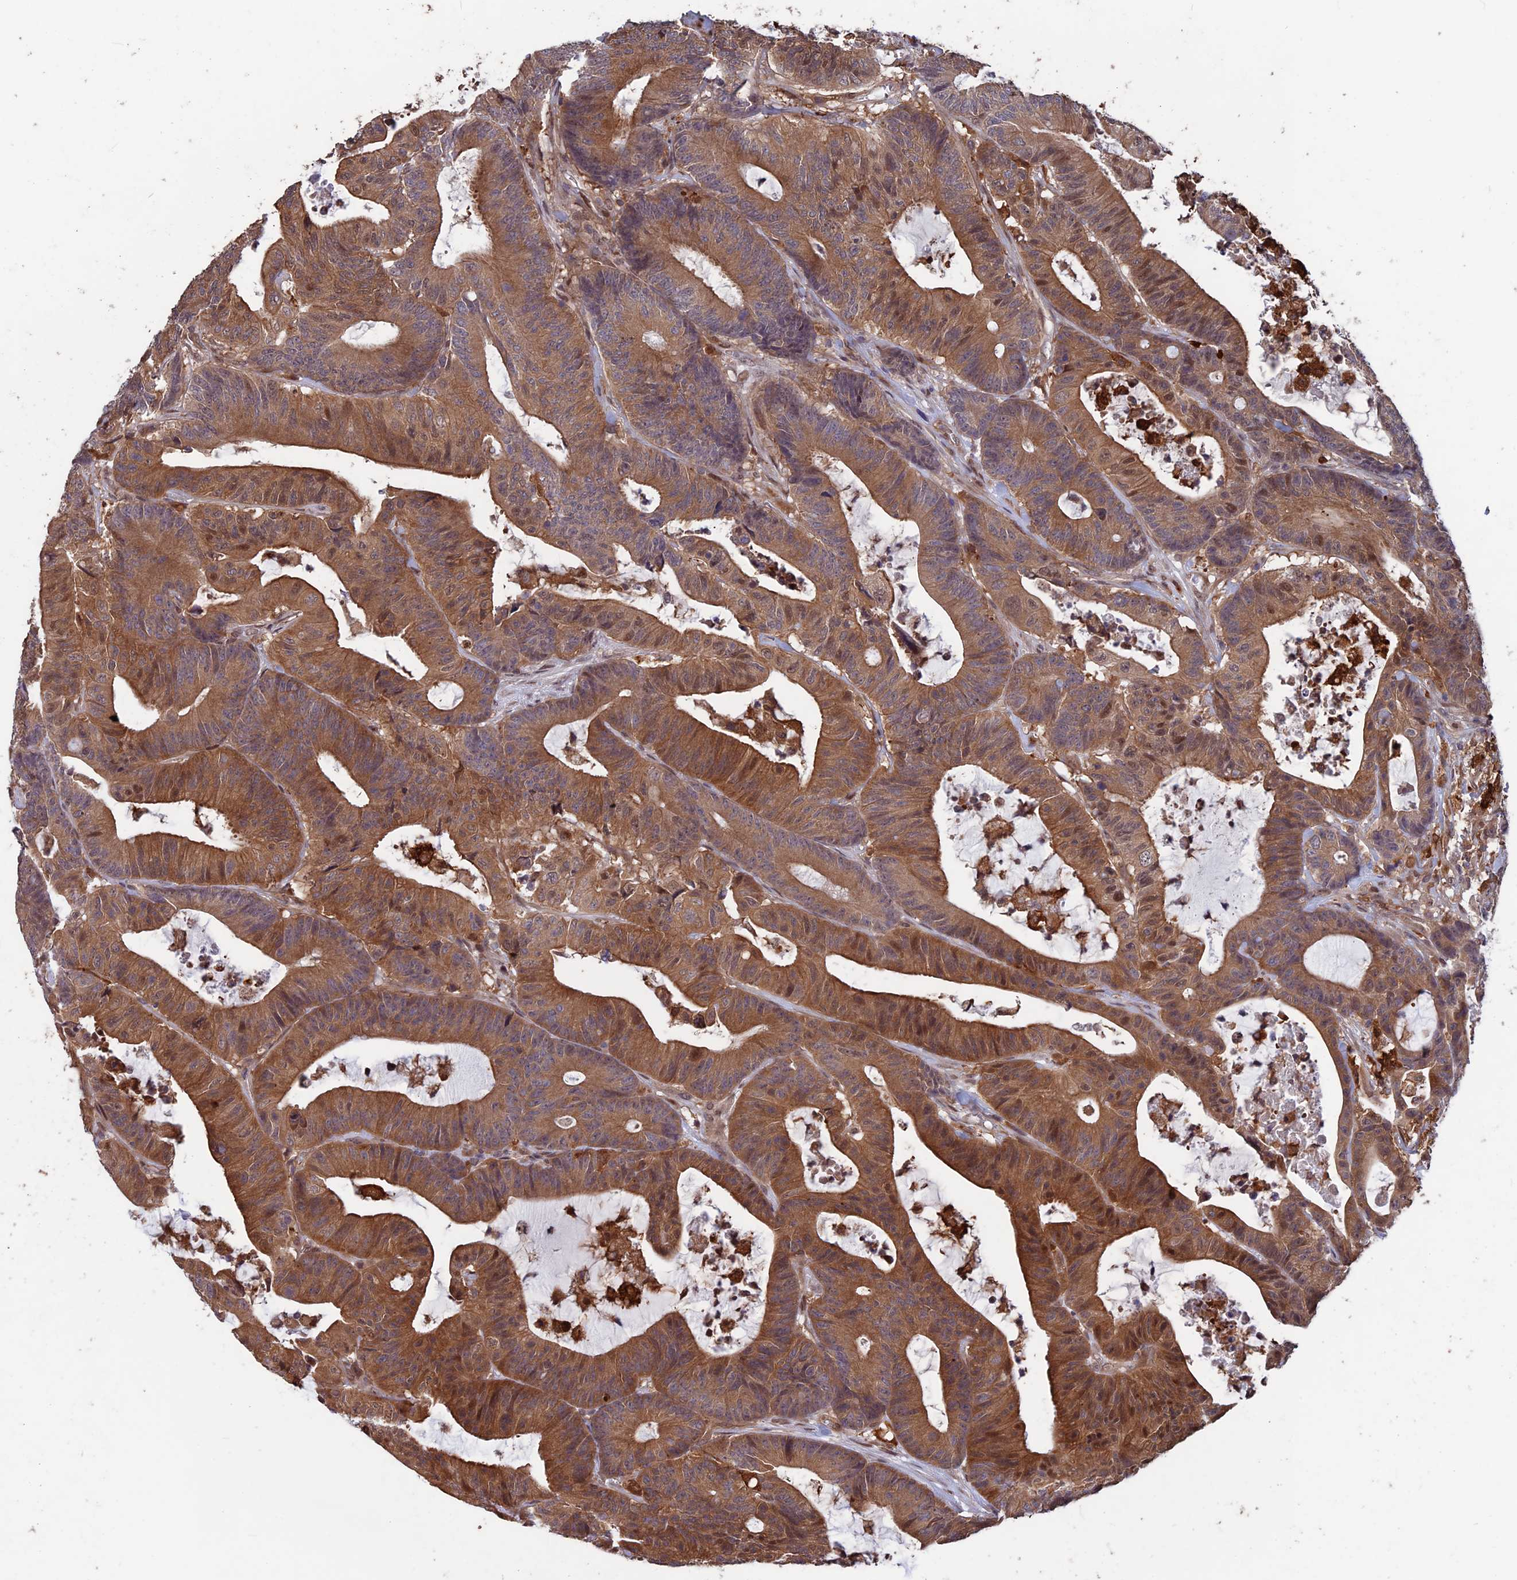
{"staining": {"intensity": "moderate", "quantity": ">75%", "location": "cytoplasmic/membranous,nuclear"}, "tissue": "colorectal cancer", "cell_type": "Tumor cells", "image_type": "cancer", "snomed": [{"axis": "morphology", "description": "Adenocarcinoma, NOS"}, {"axis": "topography", "description": "Colon"}], "caption": "Immunohistochemical staining of human colorectal cancer (adenocarcinoma) displays moderate cytoplasmic/membranous and nuclear protein positivity in approximately >75% of tumor cells. Nuclei are stained in blue.", "gene": "MAST2", "patient": {"sex": "female", "age": 84}}